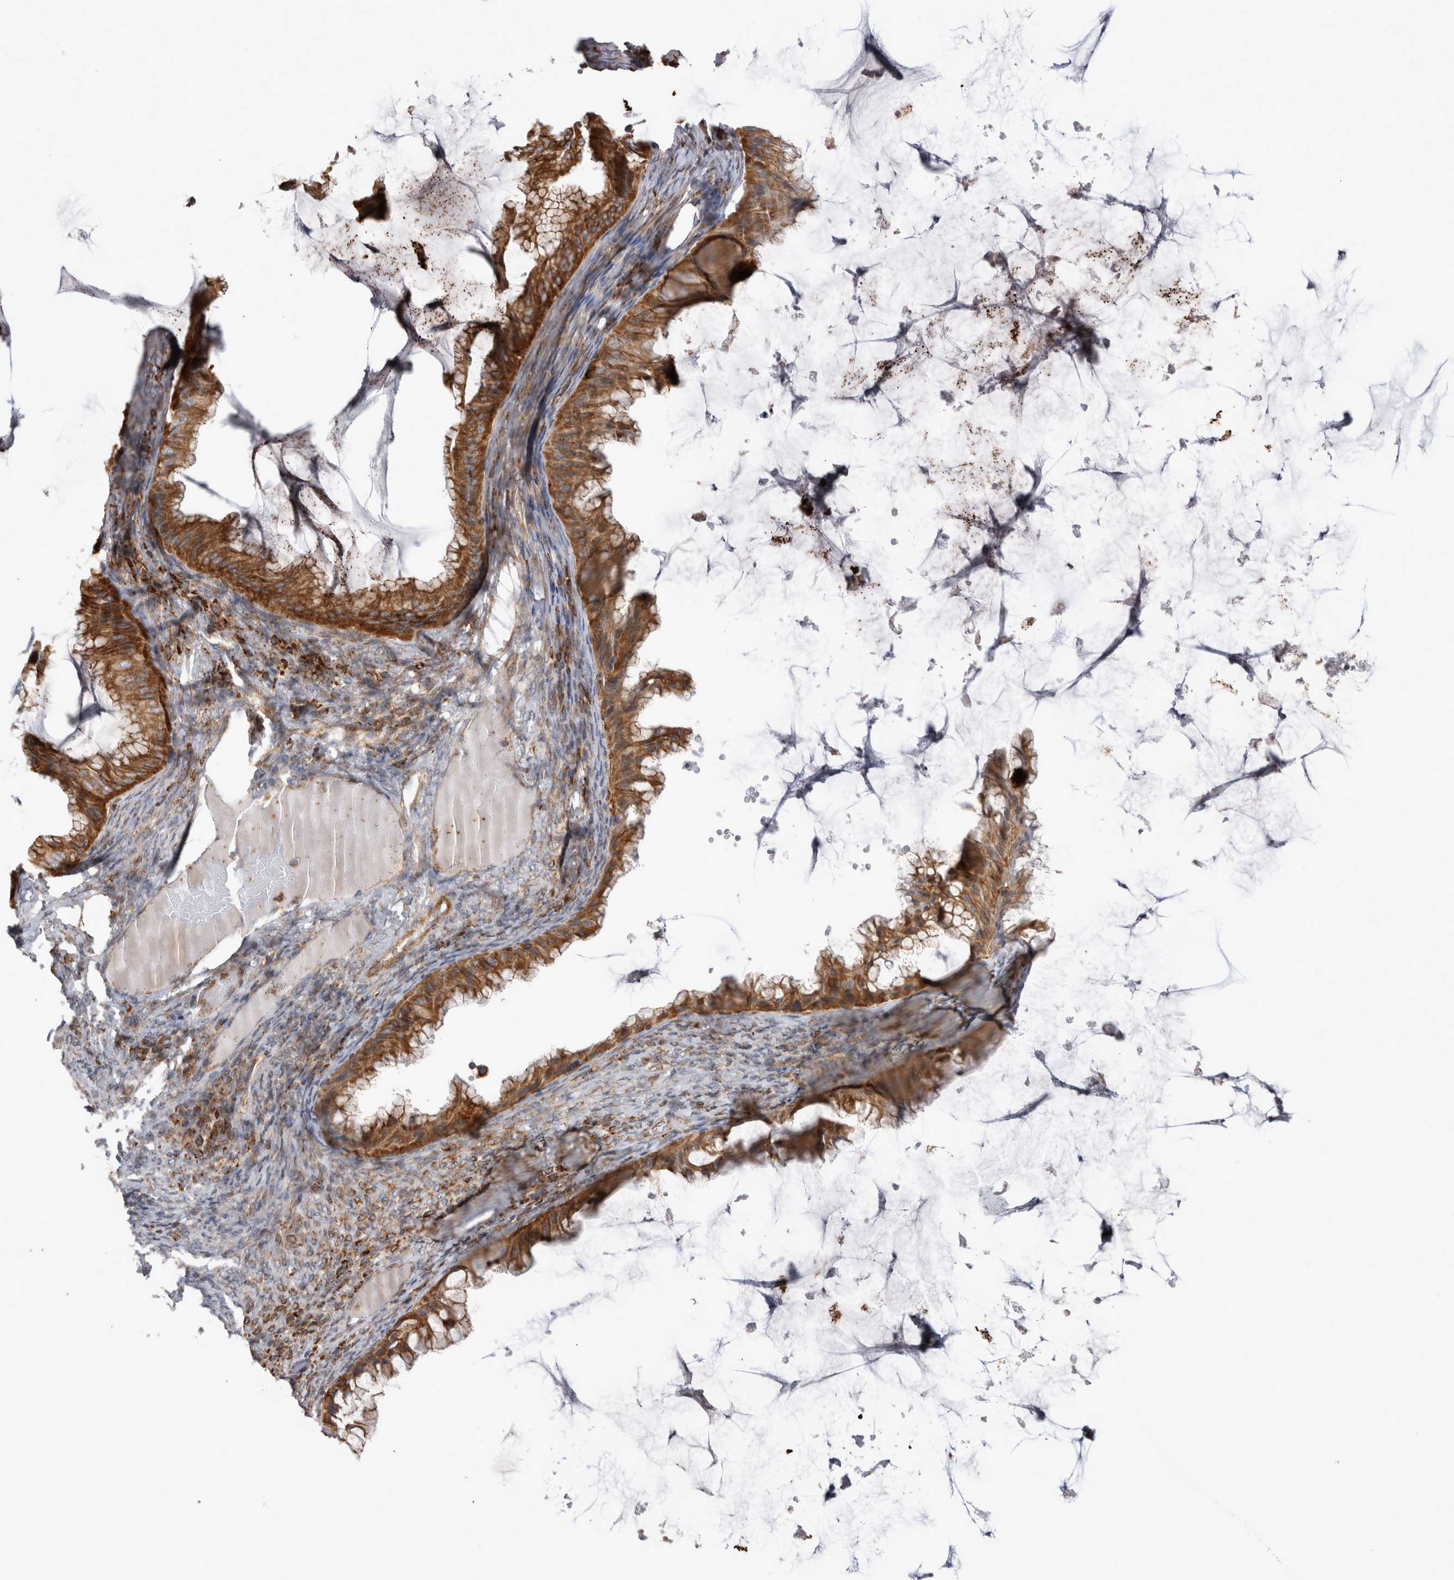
{"staining": {"intensity": "moderate", "quantity": ">75%", "location": "cytoplasmic/membranous"}, "tissue": "ovarian cancer", "cell_type": "Tumor cells", "image_type": "cancer", "snomed": [{"axis": "morphology", "description": "Cystadenocarcinoma, mucinous, NOS"}, {"axis": "topography", "description": "Ovary"}], "caption": "Tumor cells reveal medium levels of moderate cytoplasmic/membranous staining in about >75% of cells in human ovarian mucinous cystadenocarcinoma.", "gene": "TSPOAP1", "patient": {"sex": "female", "age": 61}}